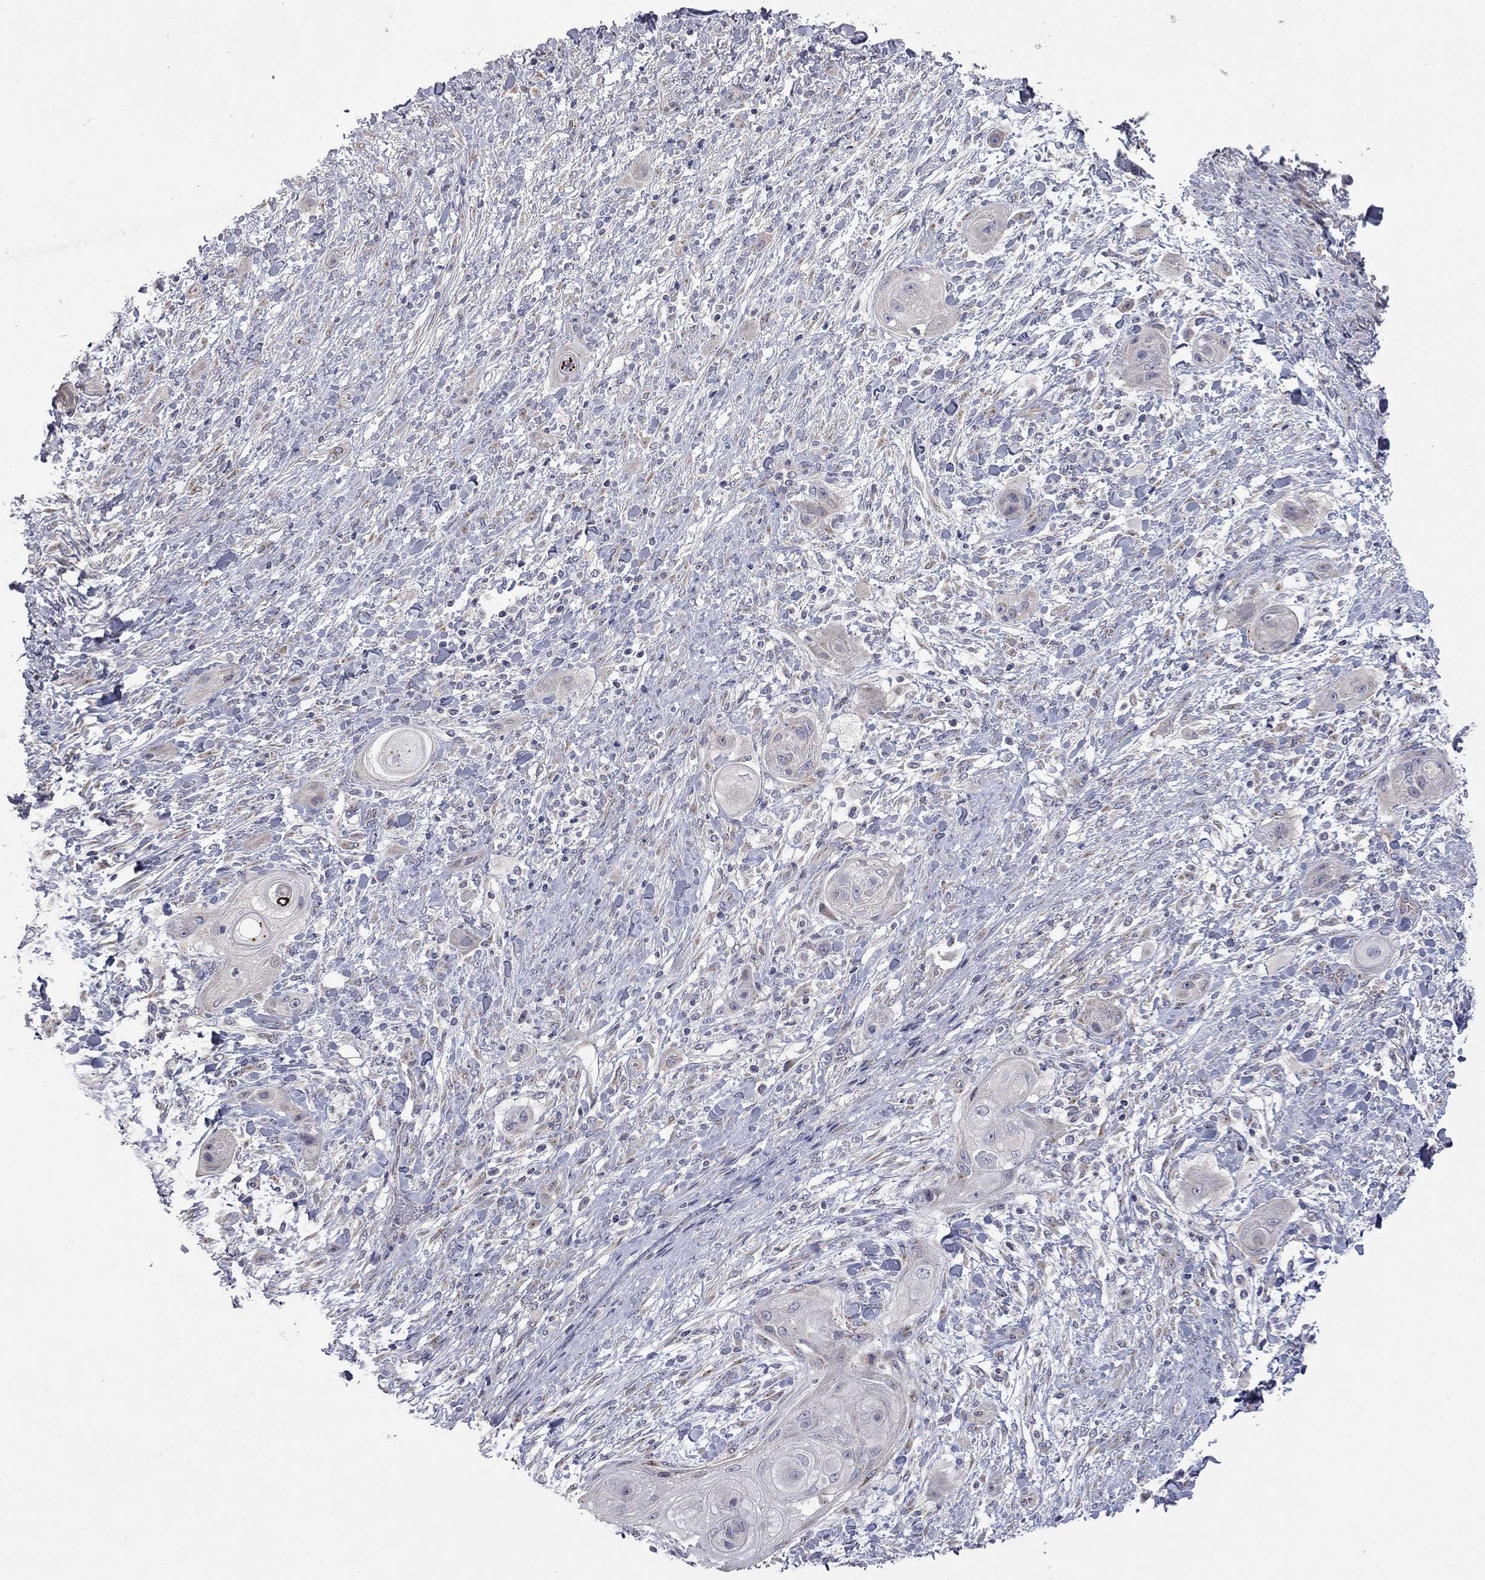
{"staining": {"intensity": "weak", "quantity": "<25%", "location": "cytoplasmic/membranous"}, "tissue": "skin cancer", "cell_type": "Tumor cells", "image_type": "cancer", "snomed": [{"axis": "morphology", "description": "Squamous cell carcinoma, NOS"}, {"axis": "topography", "description": "Skin"}], "caption": "Human squamous cell carcinoma (skin) stained for a protein using immunohistochemistry displays no staining in tumor cells.", "gene": "OPRK1", "patient": {"sex": "male", "age": 62}}